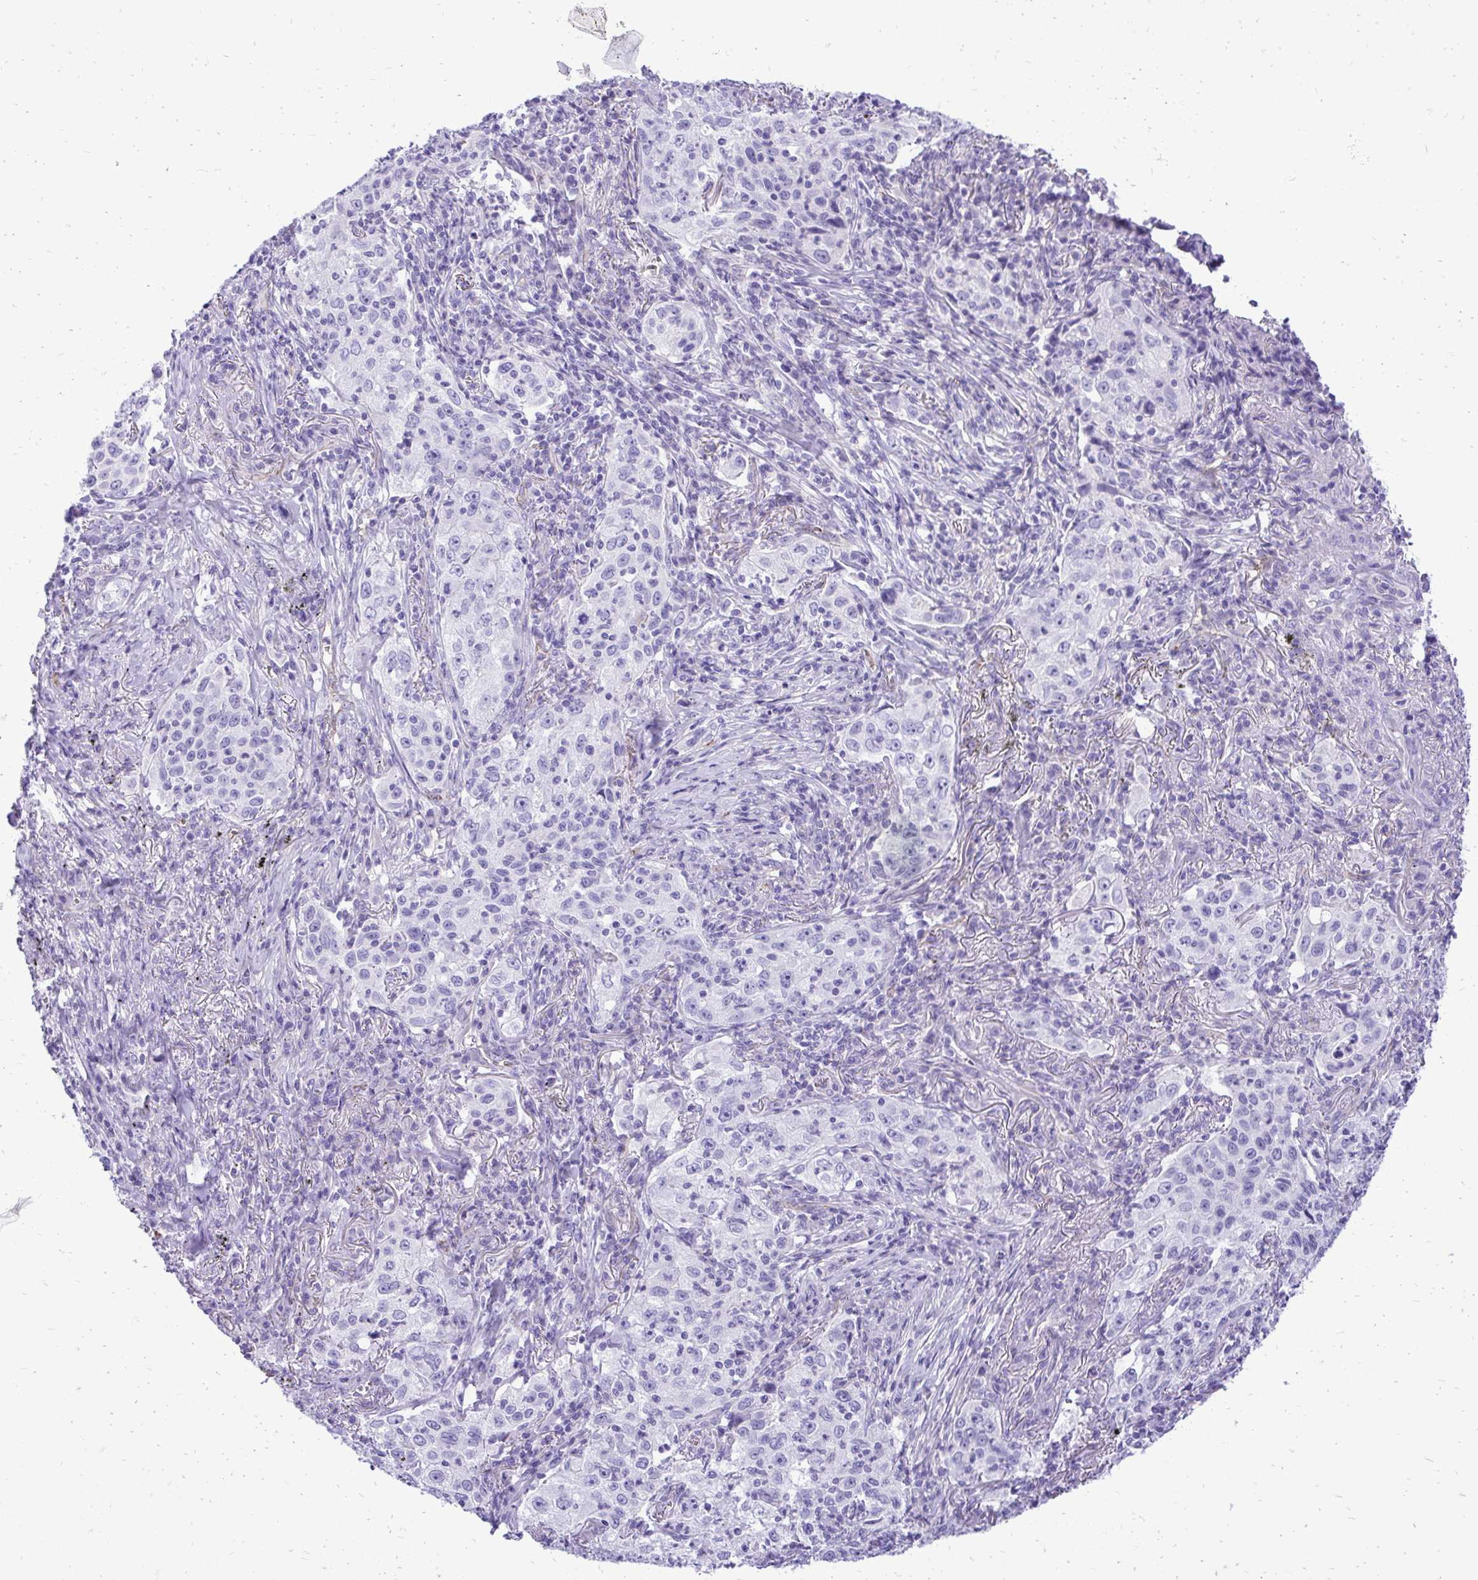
{"staining": {"intensity": "negative", "quantity": "none", "location": "none"}, "tissue": "lung cancer", "cell_type": "Tumor cells", "image_type": "cancer", "snomed": [{"axis": "morphology", "description": "Squamous cell carcinoma, NOS"}, {"axis": "topography", "description": "Lung"}], "caption": "Immunohistochemistry (IHC) histopathology image of human lung squamous cell carcinoma stained for a protein (brown), which reveals no expression in tumor cells.", "gene": "PELI3", "patient": {"sex": "male", "age": 71}}